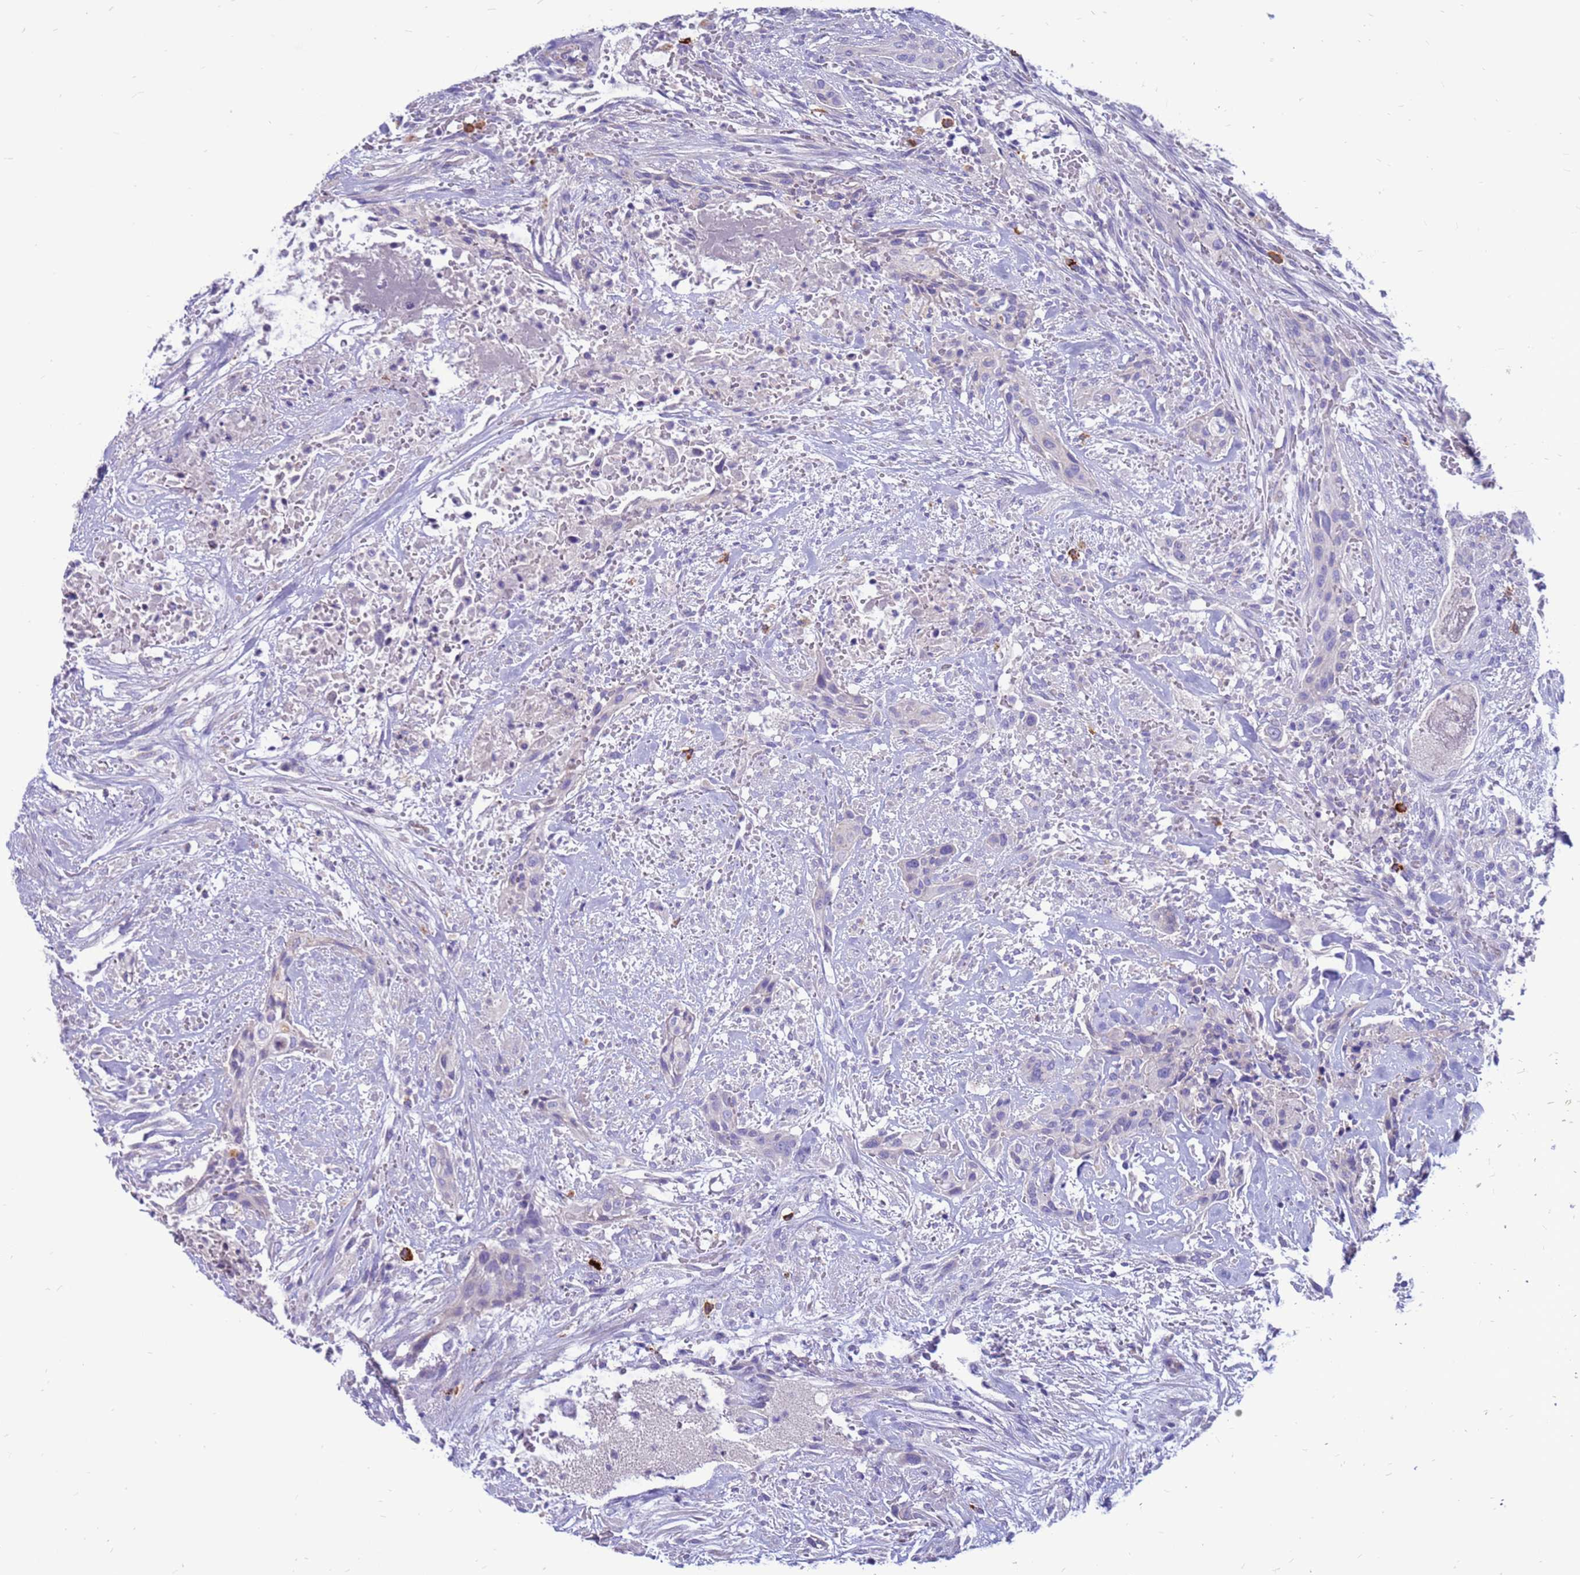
{"staining": {"intensity": "negative", "quantity": "none", "location": "none"}, "tissue": "urothelial cancer", "cell_type": "Tumor cells", "image_type": "cancer", "snomed": [{"axis": "morphology", "description": "Urothelial carcinoma, High grade"}, {"axis": "topography", "description": "Urinary bladder"}], "caption": "Immunohistochemical staining of urothelial cancer demonstrates no significant staining in tumor cells. (DAB (3,3'-diaminobenzidine) IHC visualized using brightfield microscopy, high magnification).", "gene": "PDE10A", "patient": {"sex": "male", "age": 35}}